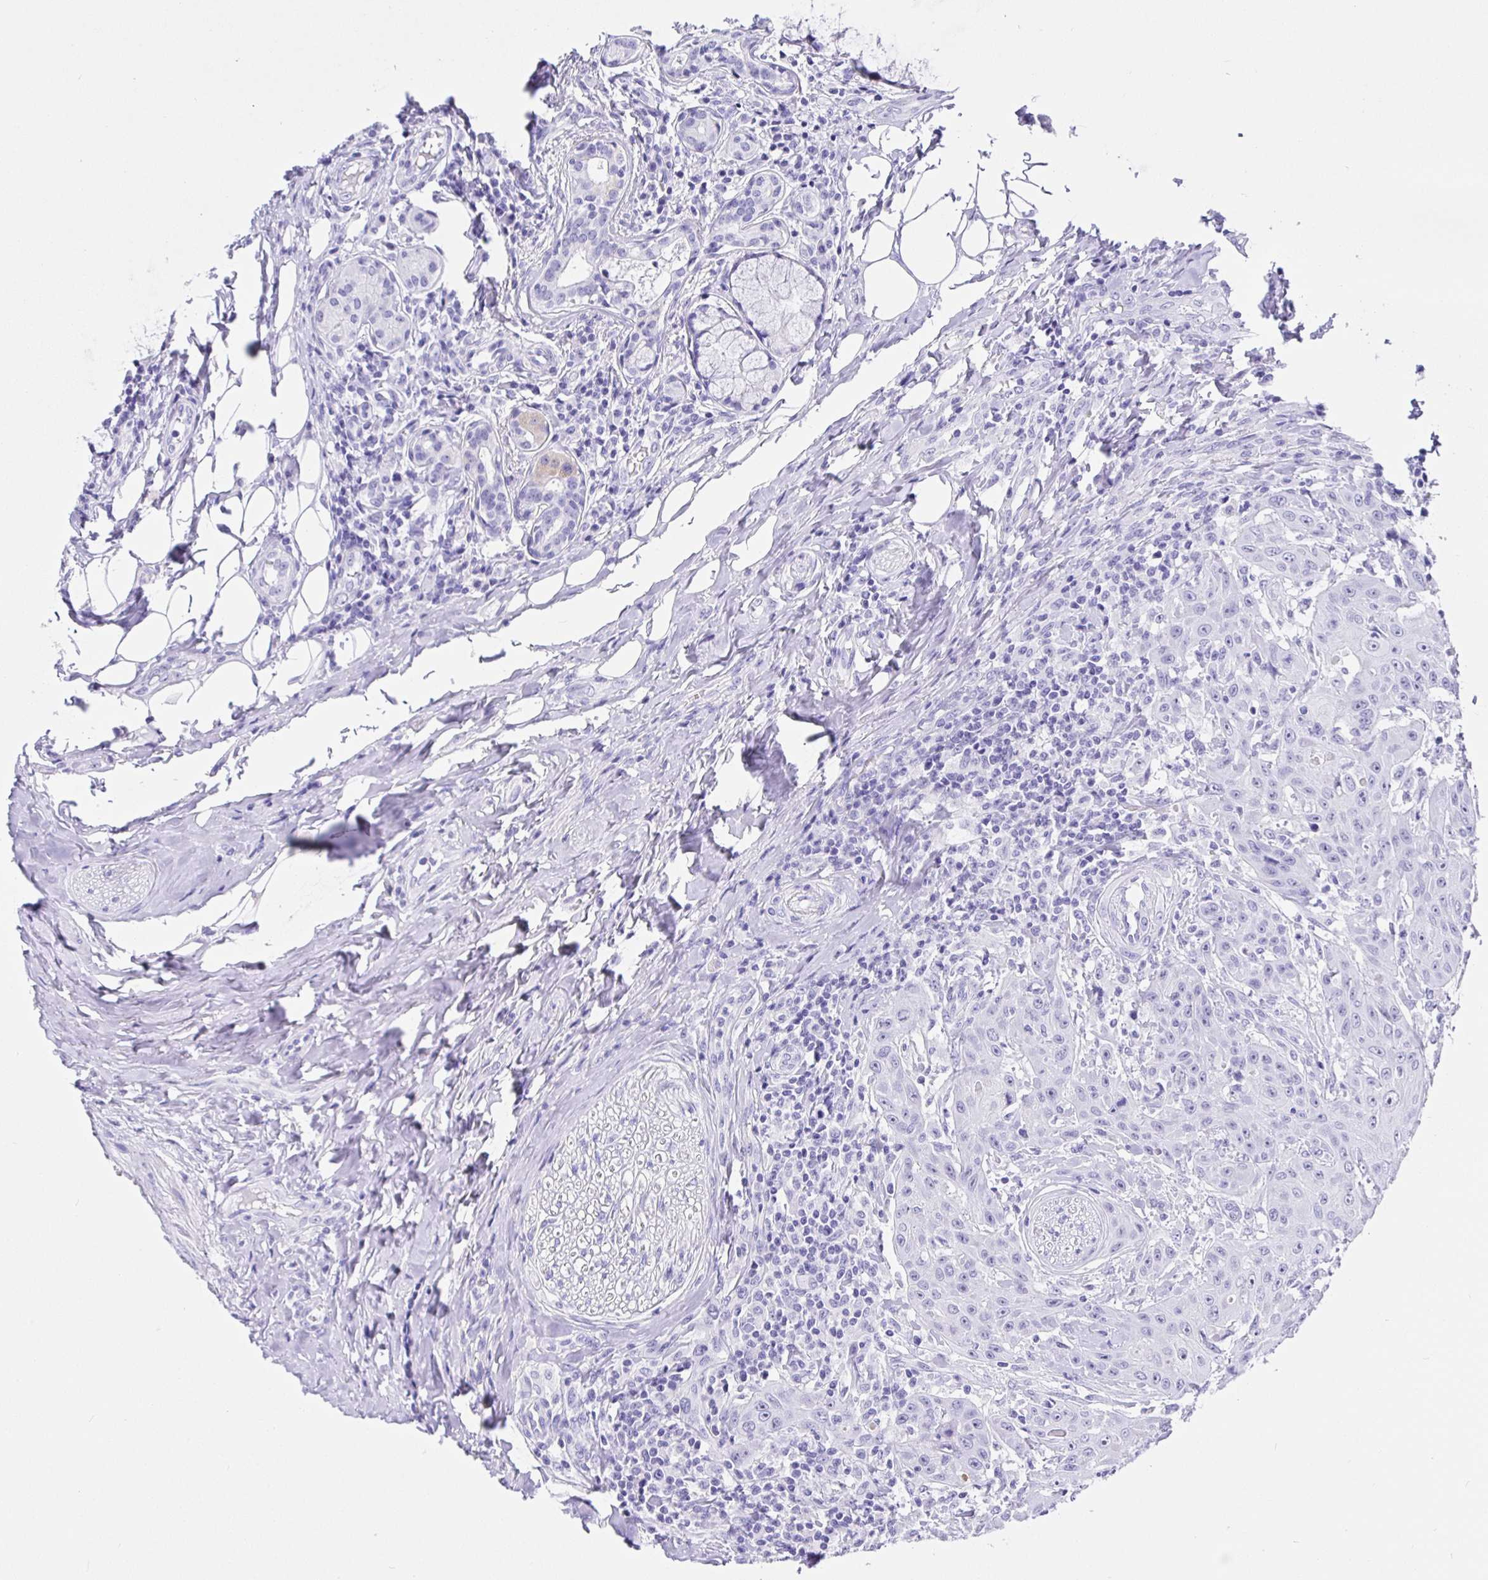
{"staining": {"intensity": "negative", "quantity": "none", "location": "none"}, "tissue": "head and neck cancer", "cell_type": "Tumor cells", "image_type": "cancer", "snomed": [{"axis": "morphology", "description": "Normal tissue, NOS"}, {"axis": "morphology", "description": "Squamous cell carcinoma, NOS"}, {"axis": "topography", "description": "Oral tissue"}, {"axis": "topography", "description": "Head-Neck"}], "caption": "Head and neck squamous cell carcinoma was stained to show a protein in brown. There is no significant staining in tumor cells. Nuclei are stained in blue.", "gene": "PRAMEF19", "patient": {"sex": "female", "age": 55}}